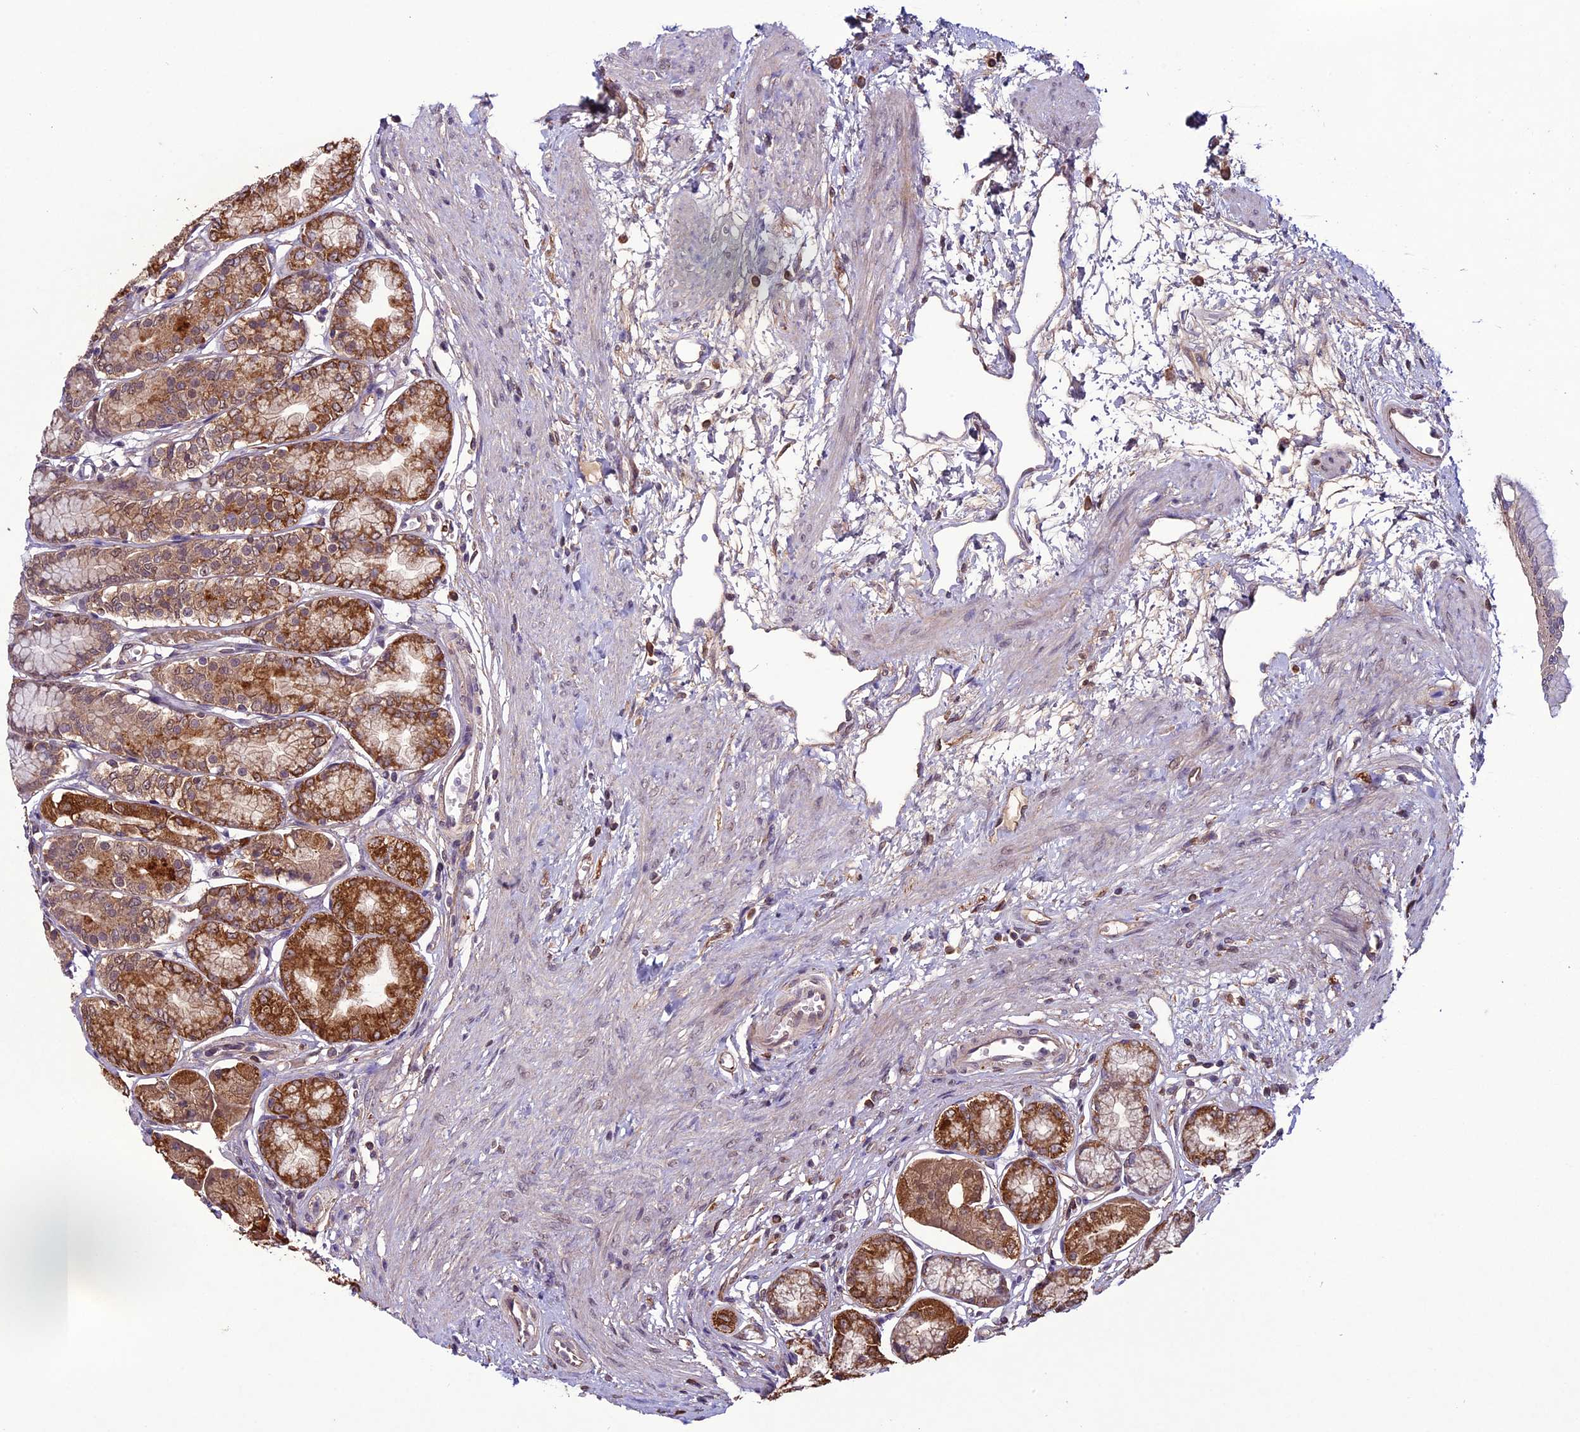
{"staining": {"intensity": "moderate", "quantity": ">75%", "location": "cytoplasmic/membranous,nuclear"}, "tissue": "stomach", "cell_type": "Glandular cells", "image_type": "normal", "snomed": [{"axis": "morphology", "description": "Normal tissue, NOS"}, {"axis": "morphology", "description": "Adenocarcinoma, NOS"}, {"axis": "morphology", "description": "Adenocarcinoma, High grade"}, {"axis": "topography", "description": "Stomach, upper"}, {"axis": "topography", "description": "Stomach"}], "caption": "Immunohistochemical staining of unremarkable human stomach displays moderate cytoplasmic/membranous,nuclear protein staining in approximately >75% of glandular cells. (DAB IHC, brown staining for protein, blue staining for nuclei).", "gene": "C3orf70", "patient": {"sex": "female", "age": 65}}